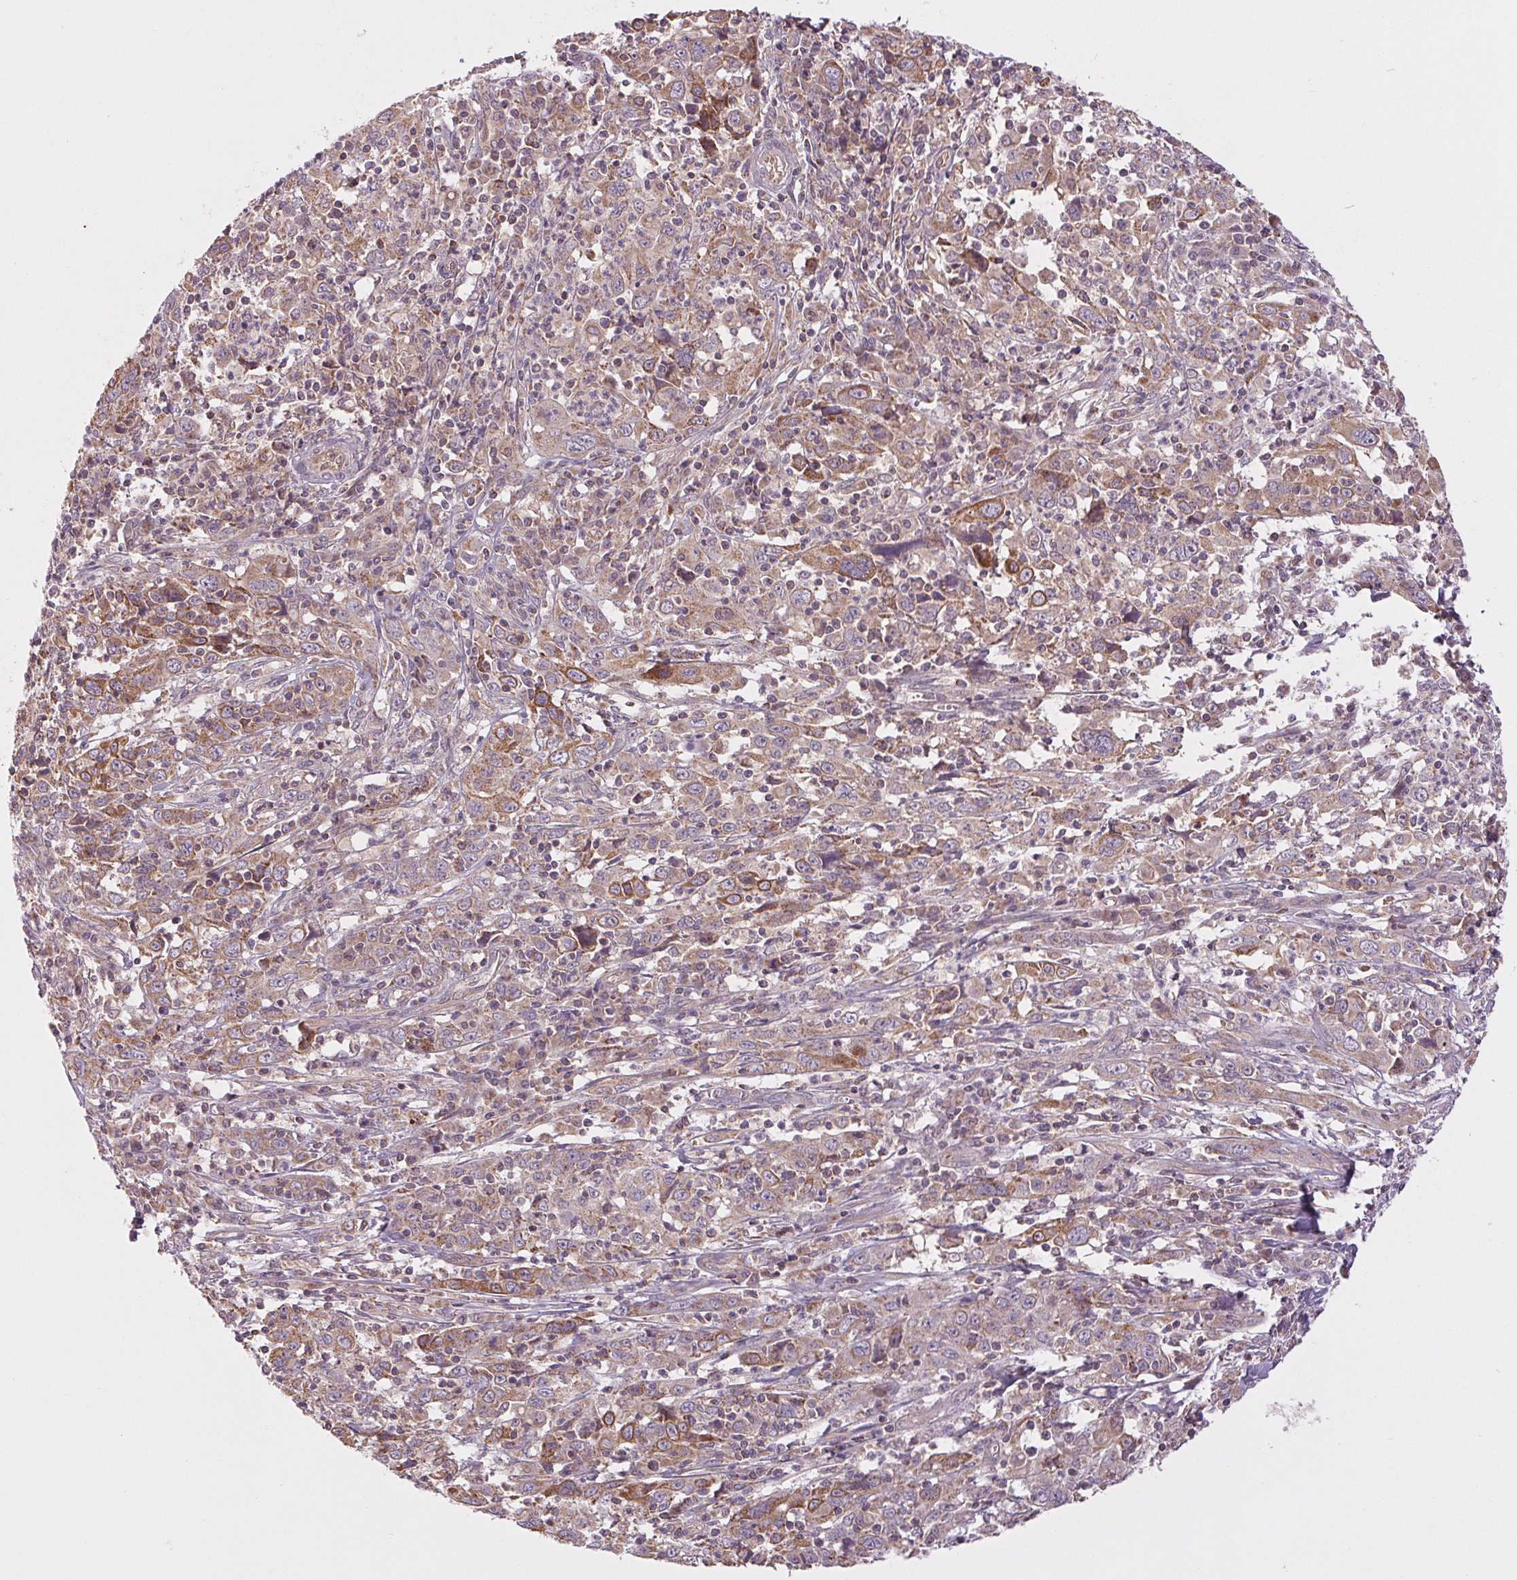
{"staining": {"intensity": "weak", "quantity": ">75%", "location": "cytoplasmic/membranous"}, "tissue": "cervical cancer", "cell_type": "Tumor cells", "image_type": "cancer", "snomed": [{"axis": "morphology", "description": "Squamous cell carcinoma, NOS"}, {"axis": "topography", "description": "Cervix"}], "caption": "High-magnification brightfield microscopy of cervical squamous cell carcinoma stained with DAB (brown) and counterstained with hematoxylin (blue). tumor cells exhibit weak cytoplasmic/membranous staining is appreciated in about>75% of cells.", "gene": "MAP3K5", "patient": {"sex": "female", "age": 46}}